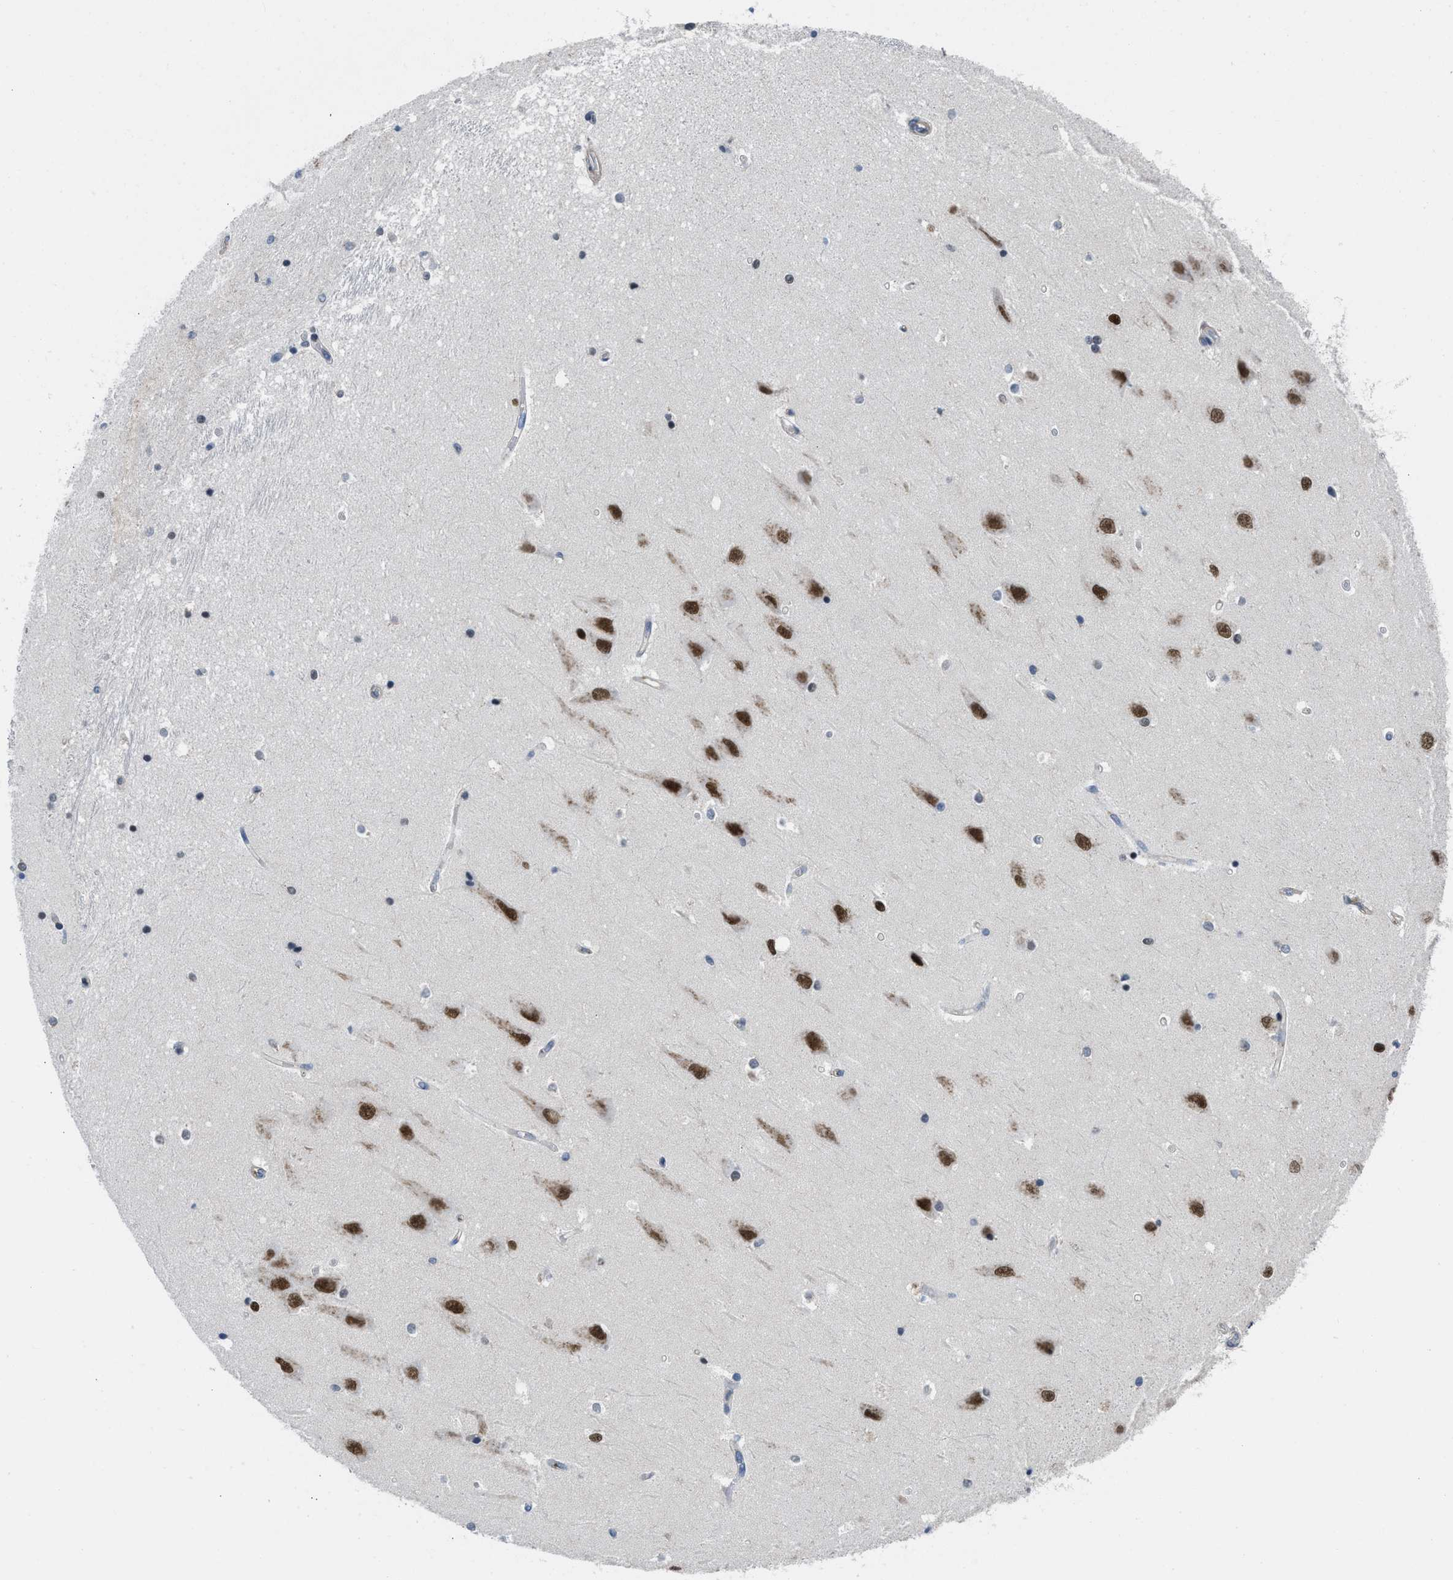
{"staining": {"intensity": "moderate", "quantity": "<25%", "location": "nuclear"}, "tissue": "hippocampus", "cell_type": "Glial cells", "image_type": "normal", "snomed": [{"axis": "morphology", "description": "Normal tissue, NOS"}, {"axis": "topography", "description": "Hippocampus"}], "caption": "A low amount of moderate nuclear expression is identified in approximately <25% of glial cells in benign hippocampus. (Brightfield microscopy of DAB IHC at high magnification).", "gene": "TERF2IP", "patient": {"sex": "male", "age": 45}}